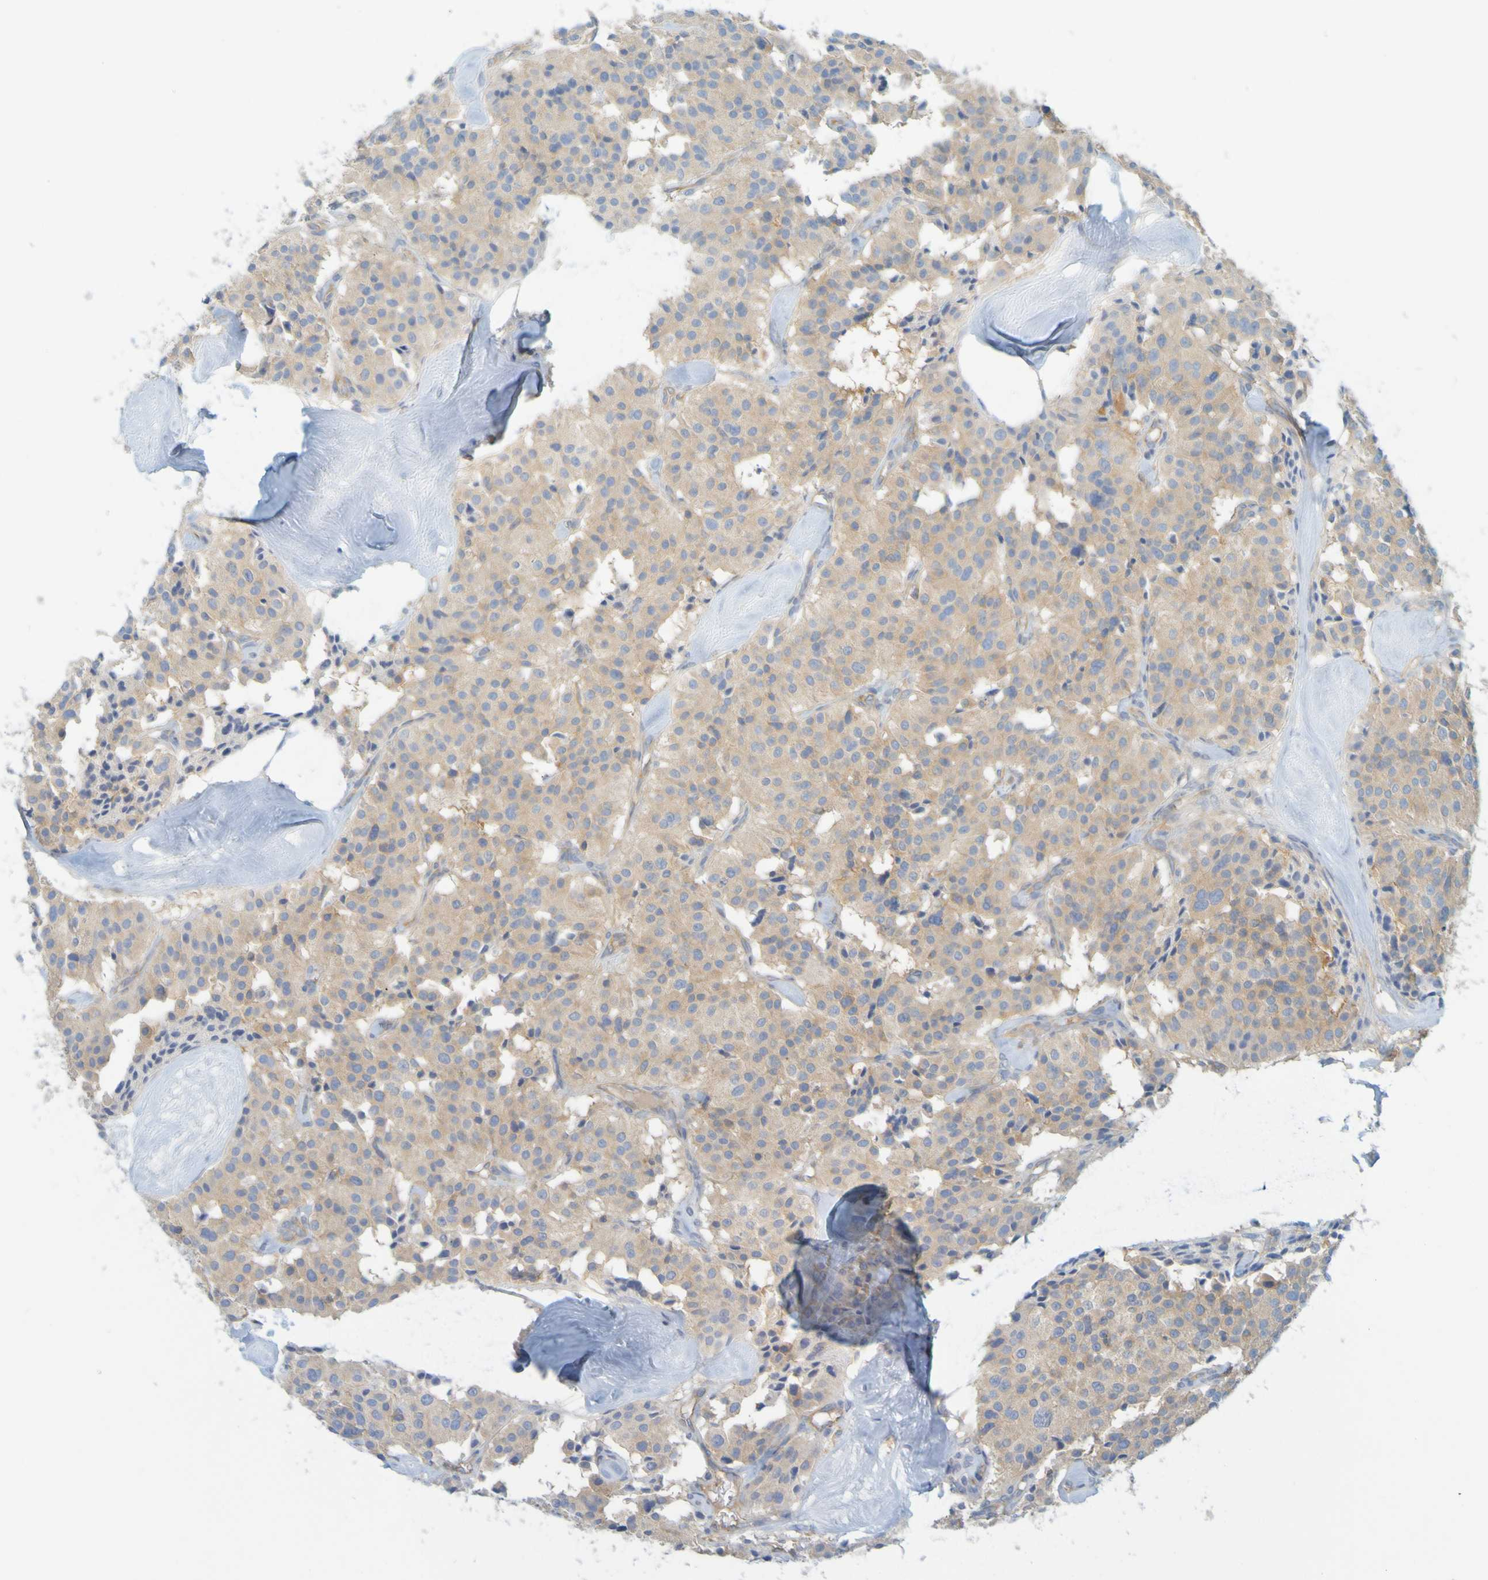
{"staining": {"intensity": "moderate", "quantity": ">75%", "location": "cytoplasmic/membranous"}, "tissue": "carcinoid", "cell_type": "Tumor cells", "image_type": "cancer", "snomed": [{"axis": "morphology", "description": "Carcinoid, malignant, NOS"}, {"axis": "topography", "description": "Lung"}], "caption": "Carcinoid stained with a brown dye demonstrates moderate cytoplasmic/membranous positive staining in about >75% of tumor cells.", "gene": "APPL1", "patient": {"sex": "male", "age": 30}}